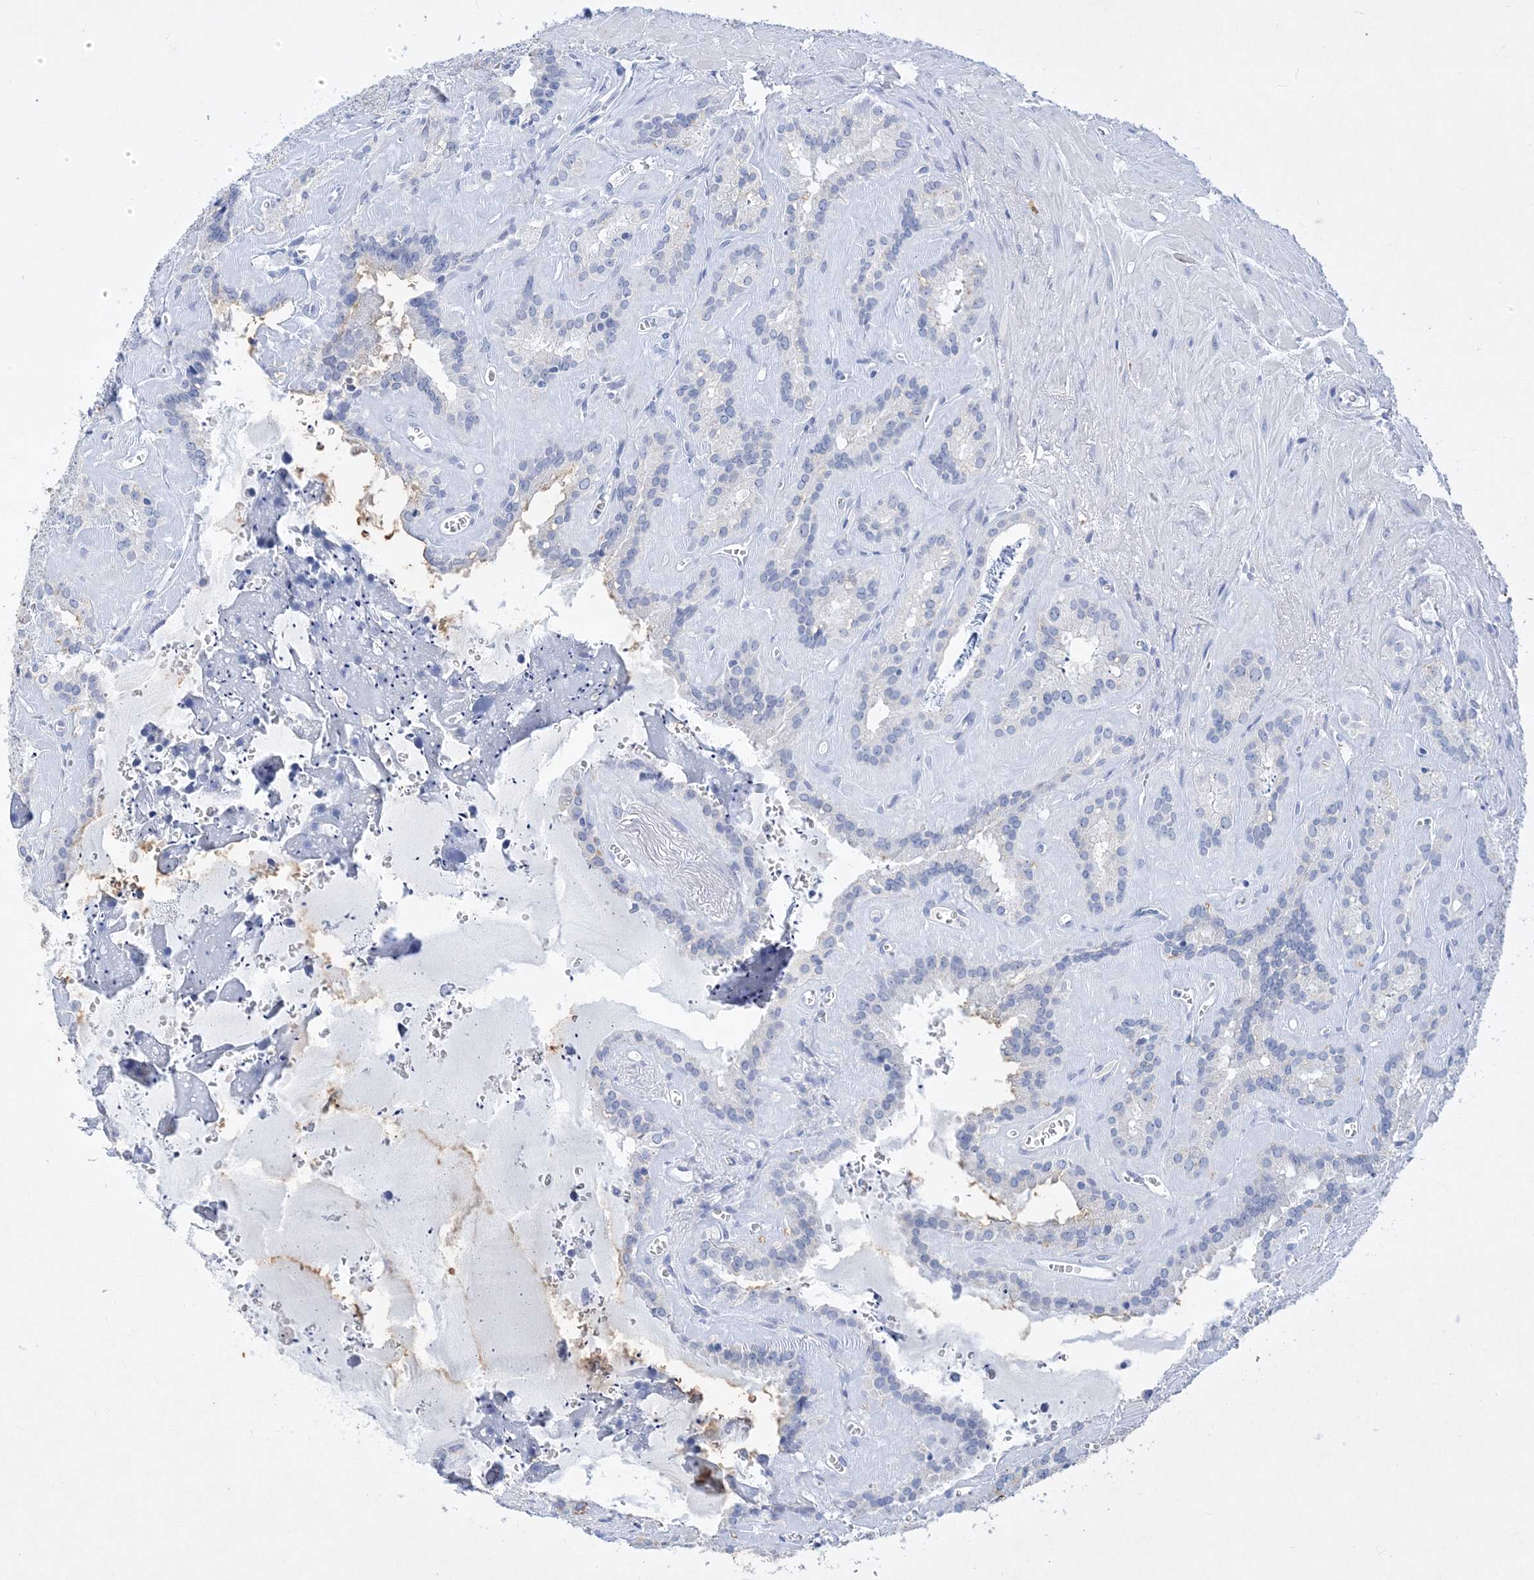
{"staining": {"intensity": "negative", "quantity": "none", "location": "none"}, "tissue": "seminal vesicle", "cell_type": "Glandular cells", "image_type": "normal", "snomed": [{"axis": "morphology", "description": "Normal tissue, NOS"}, {"axis": "topography", "description": "Prostate"}, {"axis": "topography", "description": "Seminal veicle"}], "caption": "Immunohistochemistry image of normal seminal vesicle: seminal vesicle stained with DAB (3,3'-diaminobenzidine) shows no significant protein expression in glandular cells. Brightfield microscopy of immunohistochemistry (IHC) stained with DAB (3,3'-diaminobenzidine) (brown) and hematoxylin (blue), captured at high magnification.", "gene": "COPS8", "patient": {"sex": "male", "age": 59}}